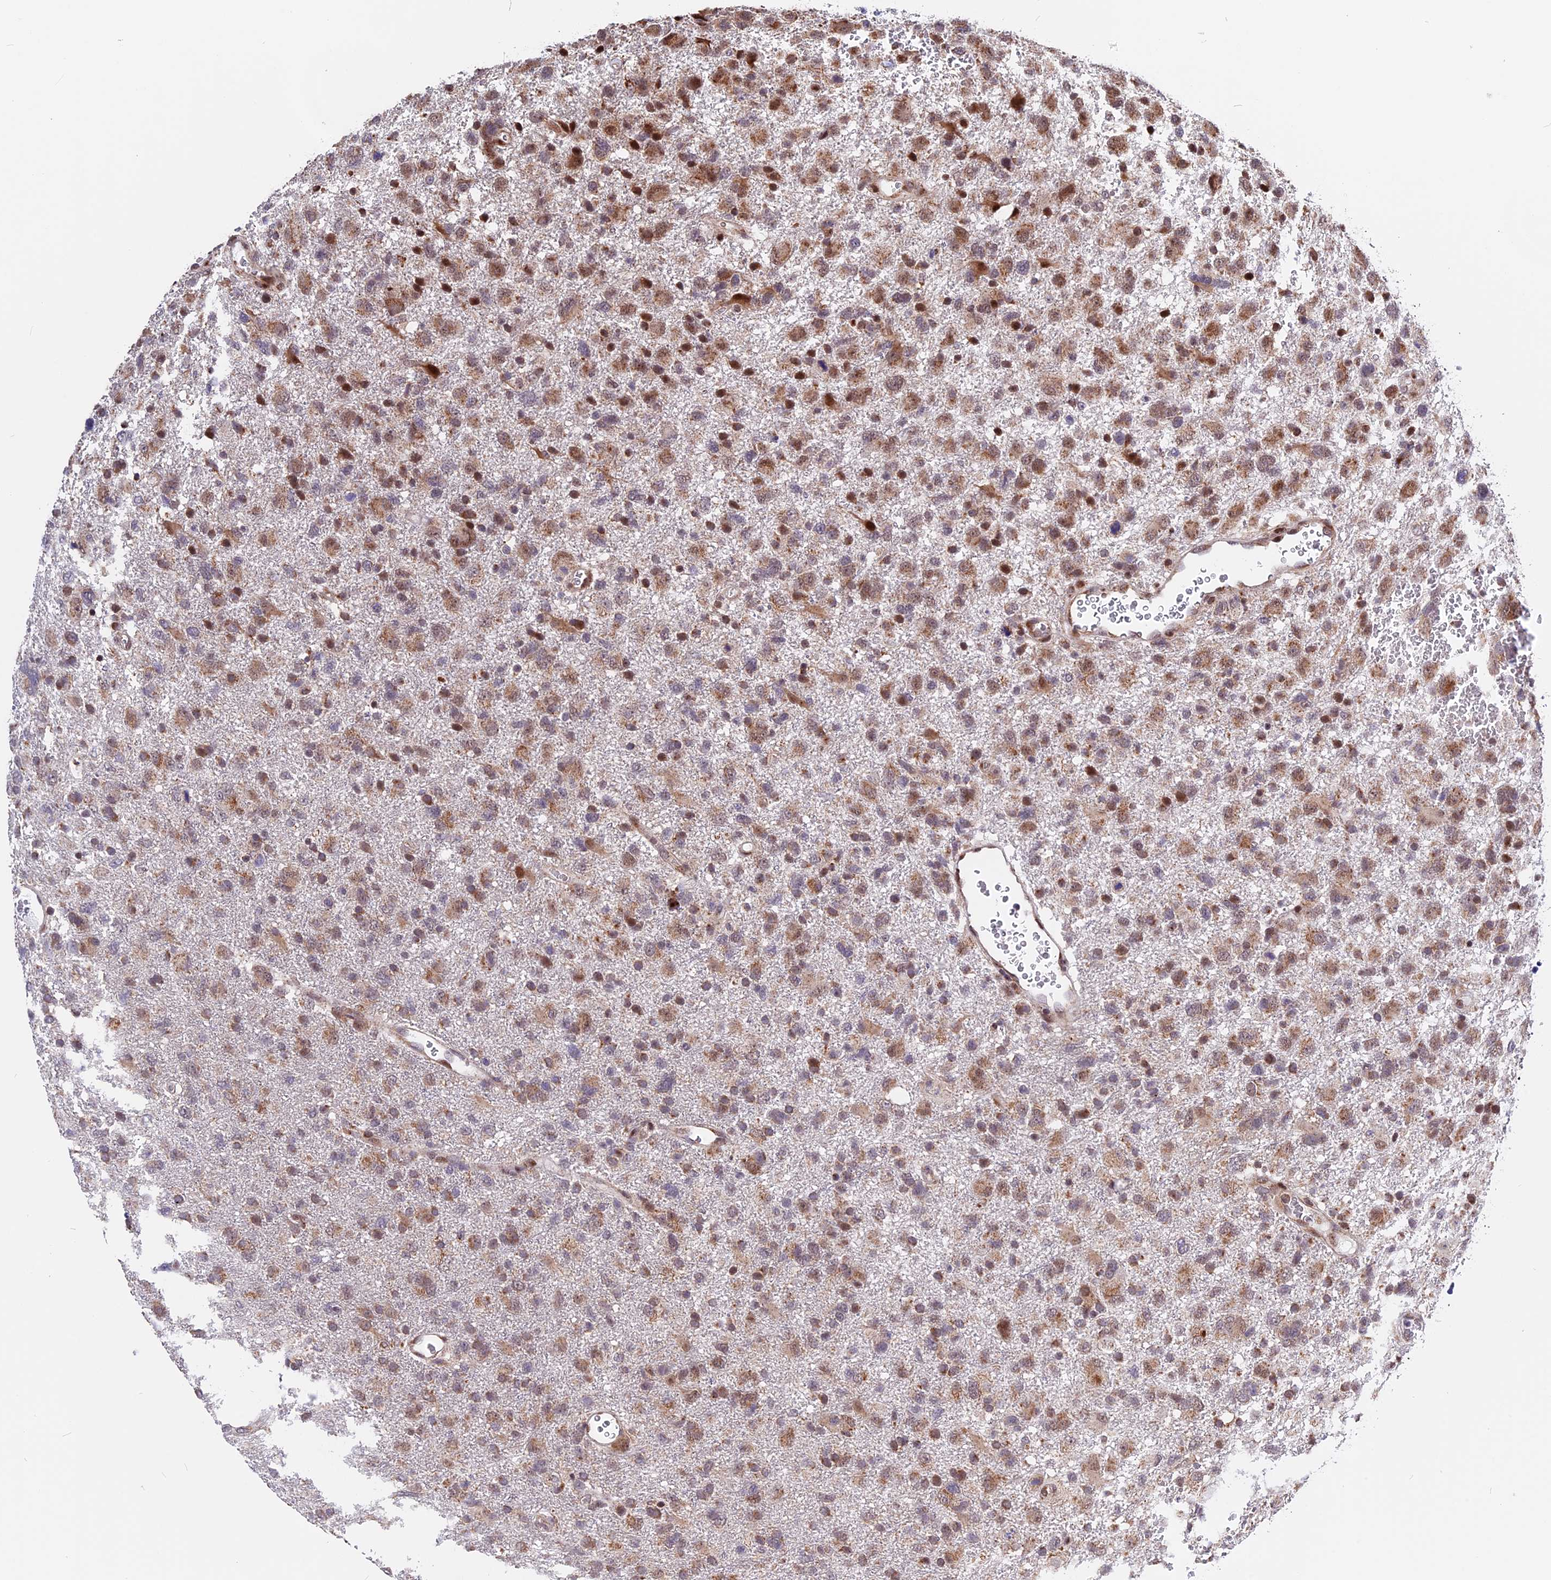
{"staining": {"intensity": "moderate", "quantity": ">75%", "location": "cytoplasmic/membranous"}, "tissue": "glioma", "cell_type": "Tumor cells", "image_type": "cancer", "snomed": [{"axis": "morphology", "description": "Glioma, malignant, High grade"}, {"axis": "topography", "description": "Brain"}], "caption": "Protein staining displays moderate cytoplasmic/membranous staining in about >75% of tumor cells in malignant glioma (high-grade).", "gene": "FAM174C", "patient": {"sex": "male", "age": 61}}